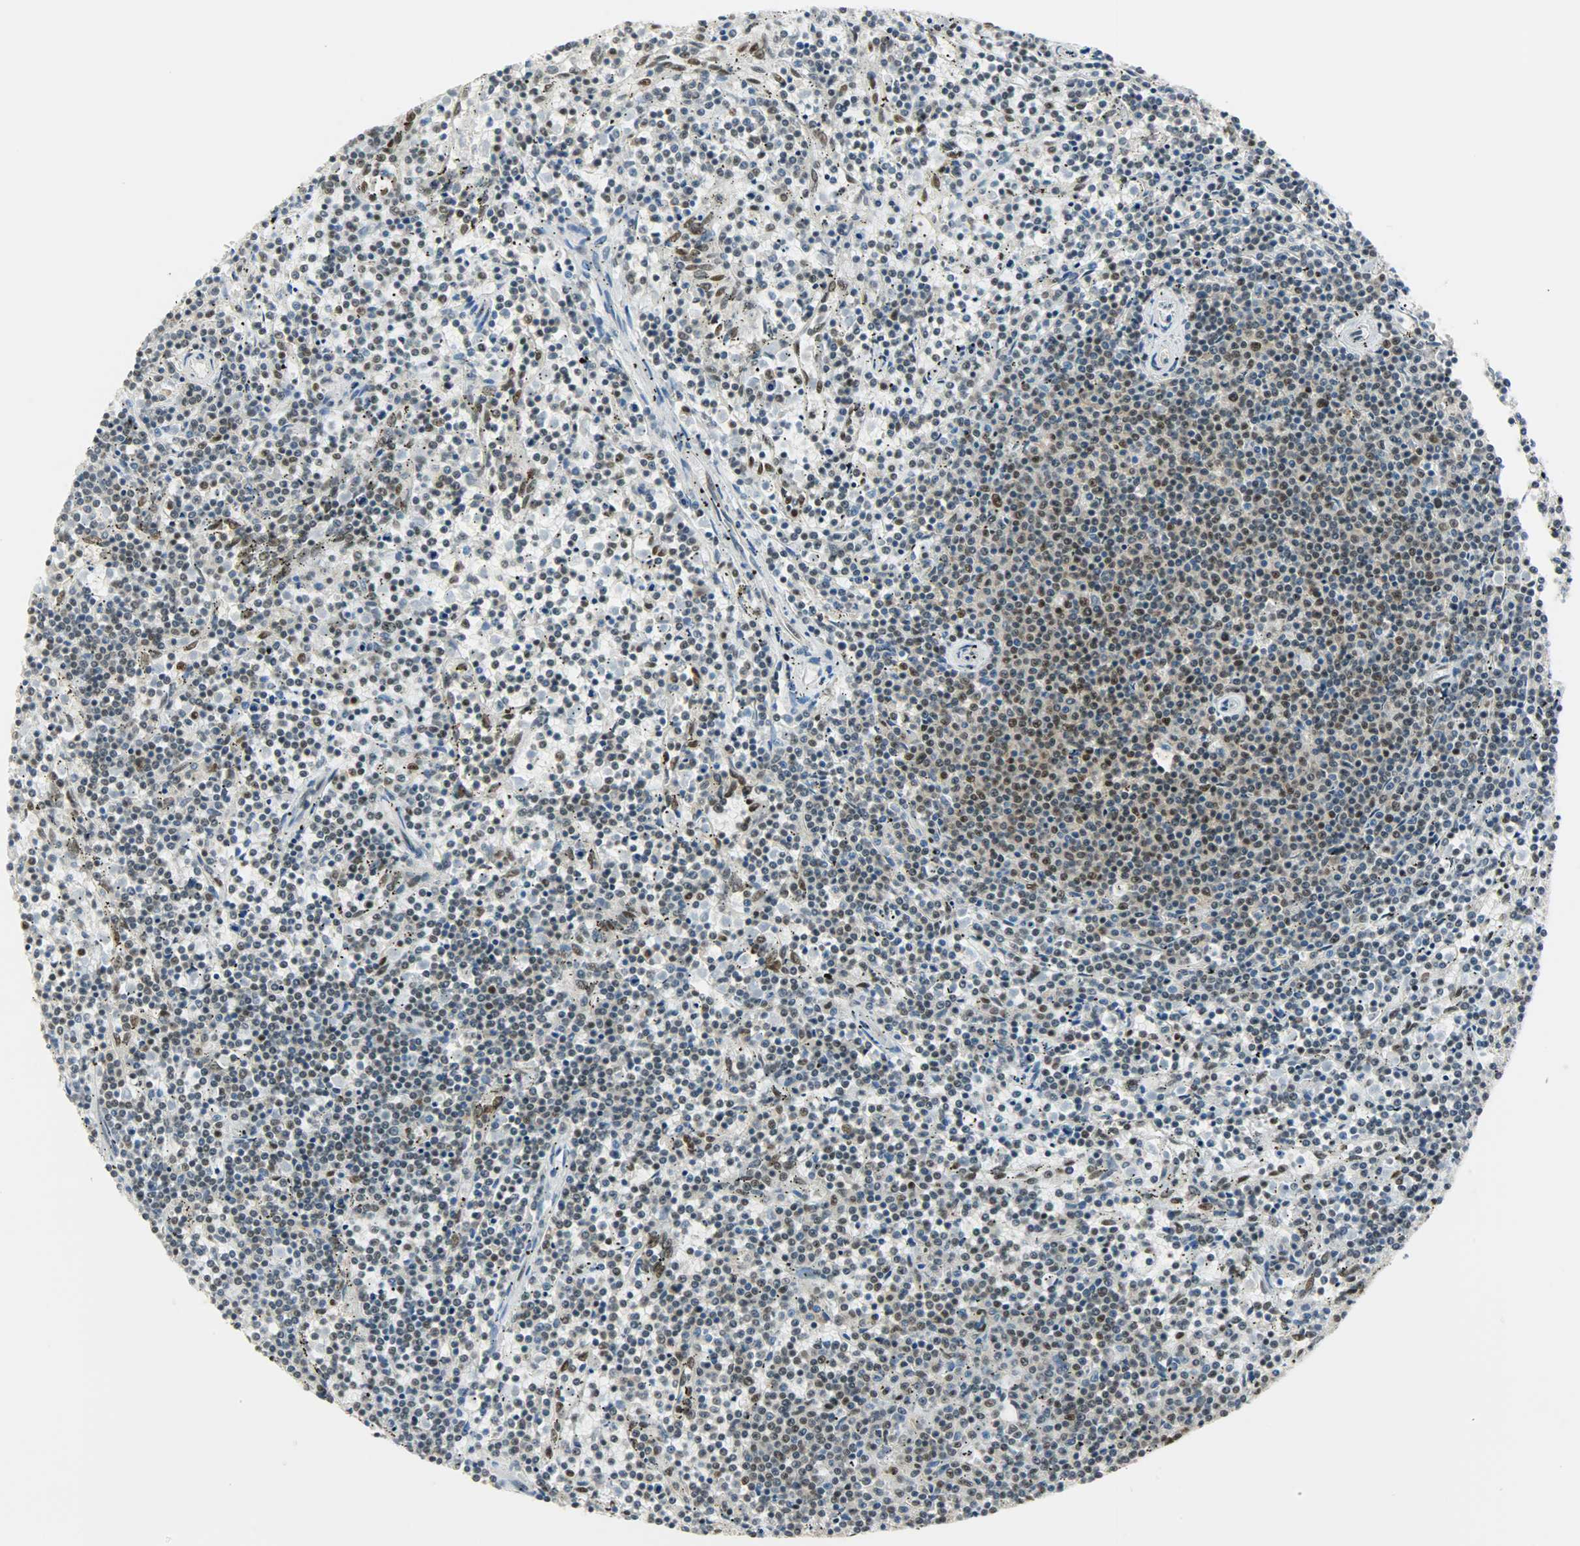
{"staining": {"intensity": "moderate", "quantity": "25%-75%", "location": "nuclear"}, "tissue": "lymphoma", "cell_type": "Tumor cells", "image_type": "cancer", "snomed": [{"axis": "morphology", "description": "Malignant lymphoma, non-Hodgkin's type, Low grade"}, {"axis": "topography", "description": "Spleen"}], "caption": "Immunohistochemical staining of low-grade malignant lymphoma, non-Hodgkin's type exhibits moderate nuclear protein staining in about 25%-75% of tumor cells.", "gene": "SUGP1", "patient": {"sex": "female", "age": 50}}